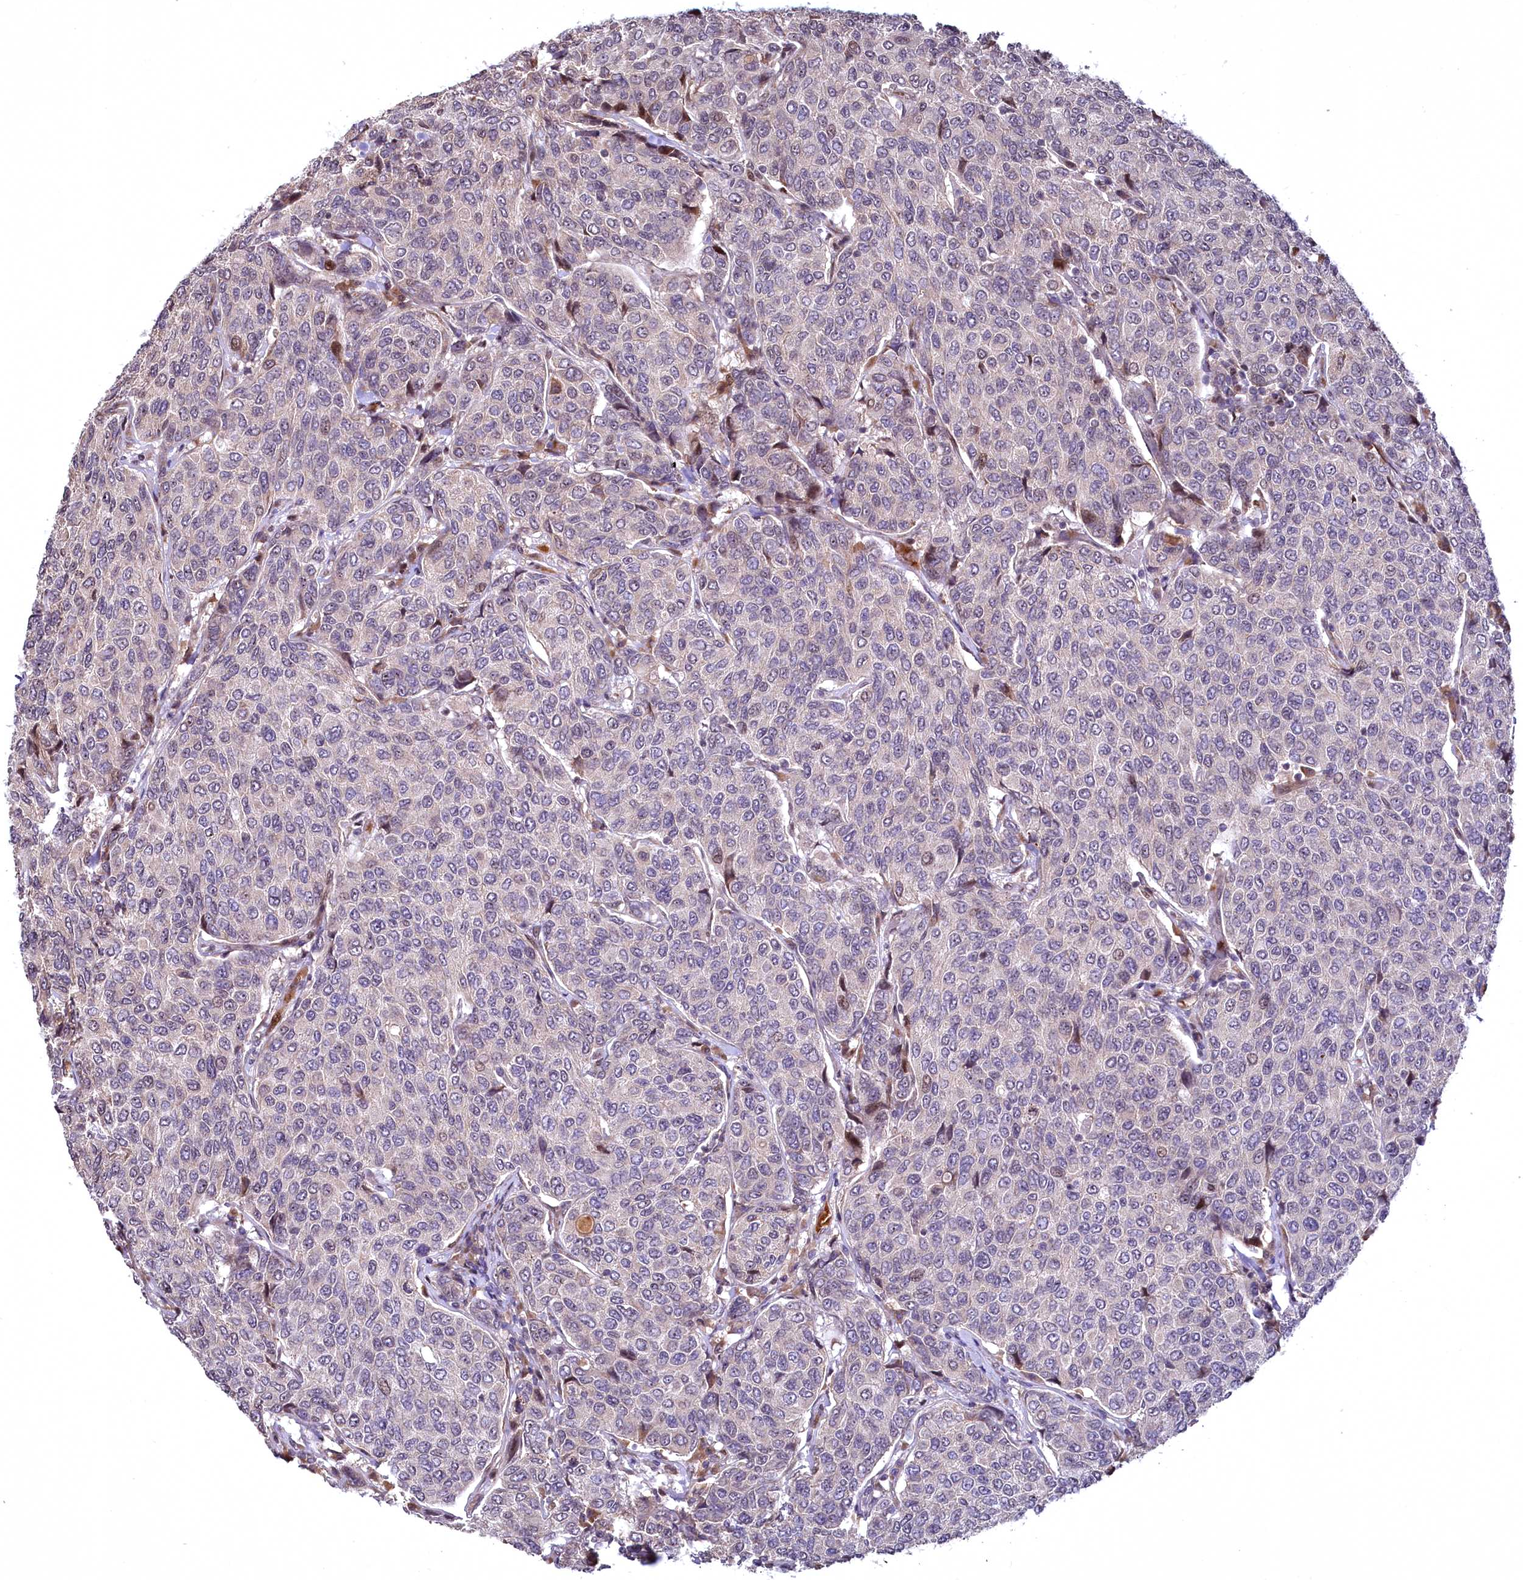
{"staining": {"intensity": "weak", "quantity": "<25%", "location": "cytoplasmic/membranous"}, "tissue": "breast cancer", "cell_type": "Tumor cells", "image_type": "cancer", "snomed": [{"axis": "morphology", "description": "Duct carcinoma"}, {"axis": "topography", "description": "Breast"}], "caption": "IHC image of neoplastic tissue: intraductal carcinoma (breast) stained with DAB (3,3'-diaminobenzidine) demonstrates no significant protein positivity in tumor cells. Brightfield microscopy of immunohistochemistry (IHC) stained with DAB (3,3'-diaminobenzidine) (brown) and hematoxylin (blue), captured at high magnification.", "gene": "N4BP2L1", "patient": {"sex": "female", "age": 55}}